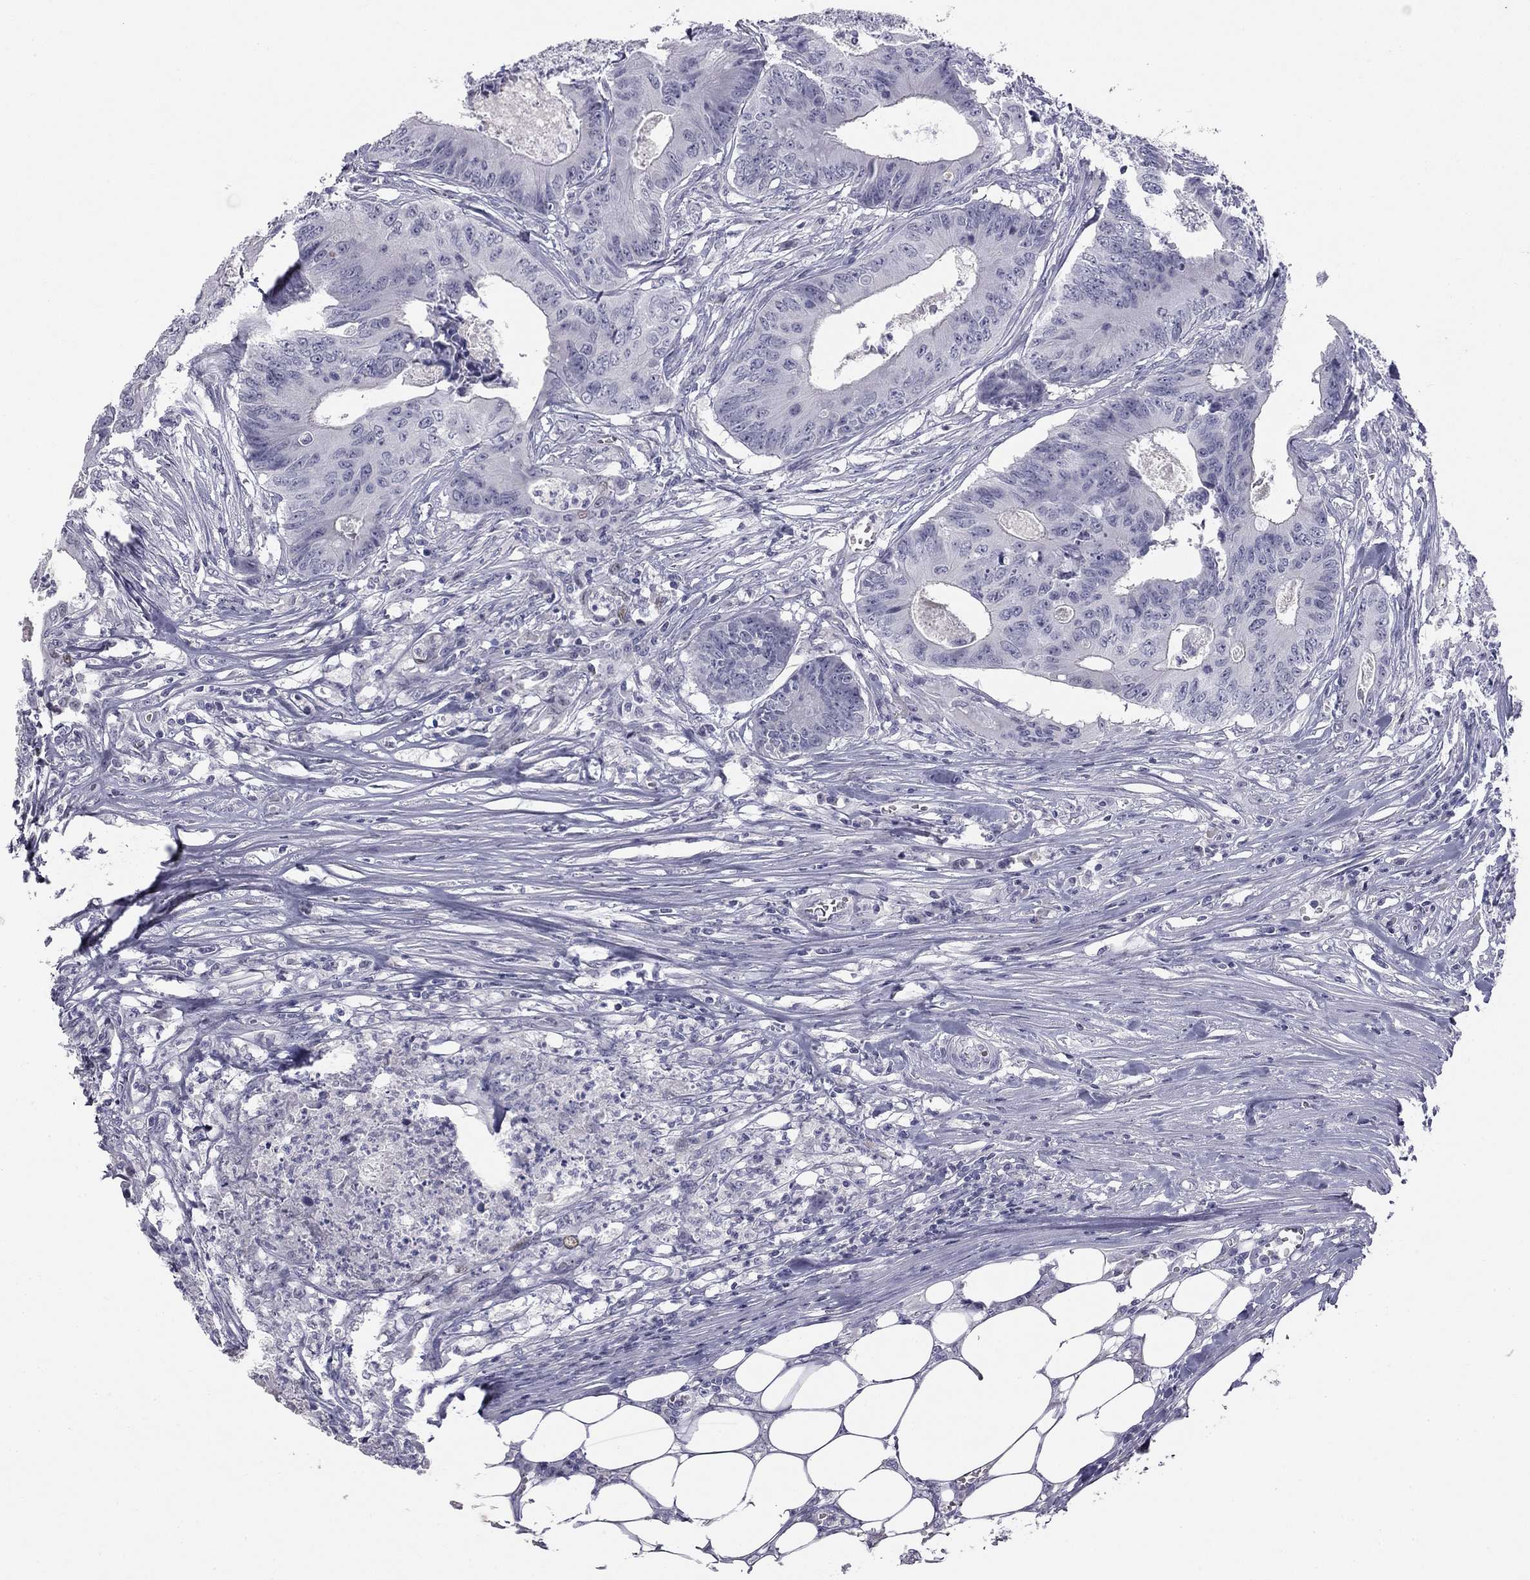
{"staining": {"intensity": "negative", "quantity": "none", "location": "none"}, "tissue": "colorectal cancer", "cell_type": "Tumor cells", "image_type": "cancer", "snomed": [{"axis": "morphology", "description": "Adenocarcinoma, NOS"}, {"axis": "topography", "description": "Colon"}], "caption": "Tumor cells are negative for protein expression in human colorectal cancer (adenocarcinoma). (DAB immunohistochemistry (IHC) with hematoxylin counter stain).", "gene": "TFAP2B", "patient": {"sex": "male", "age": 84}}